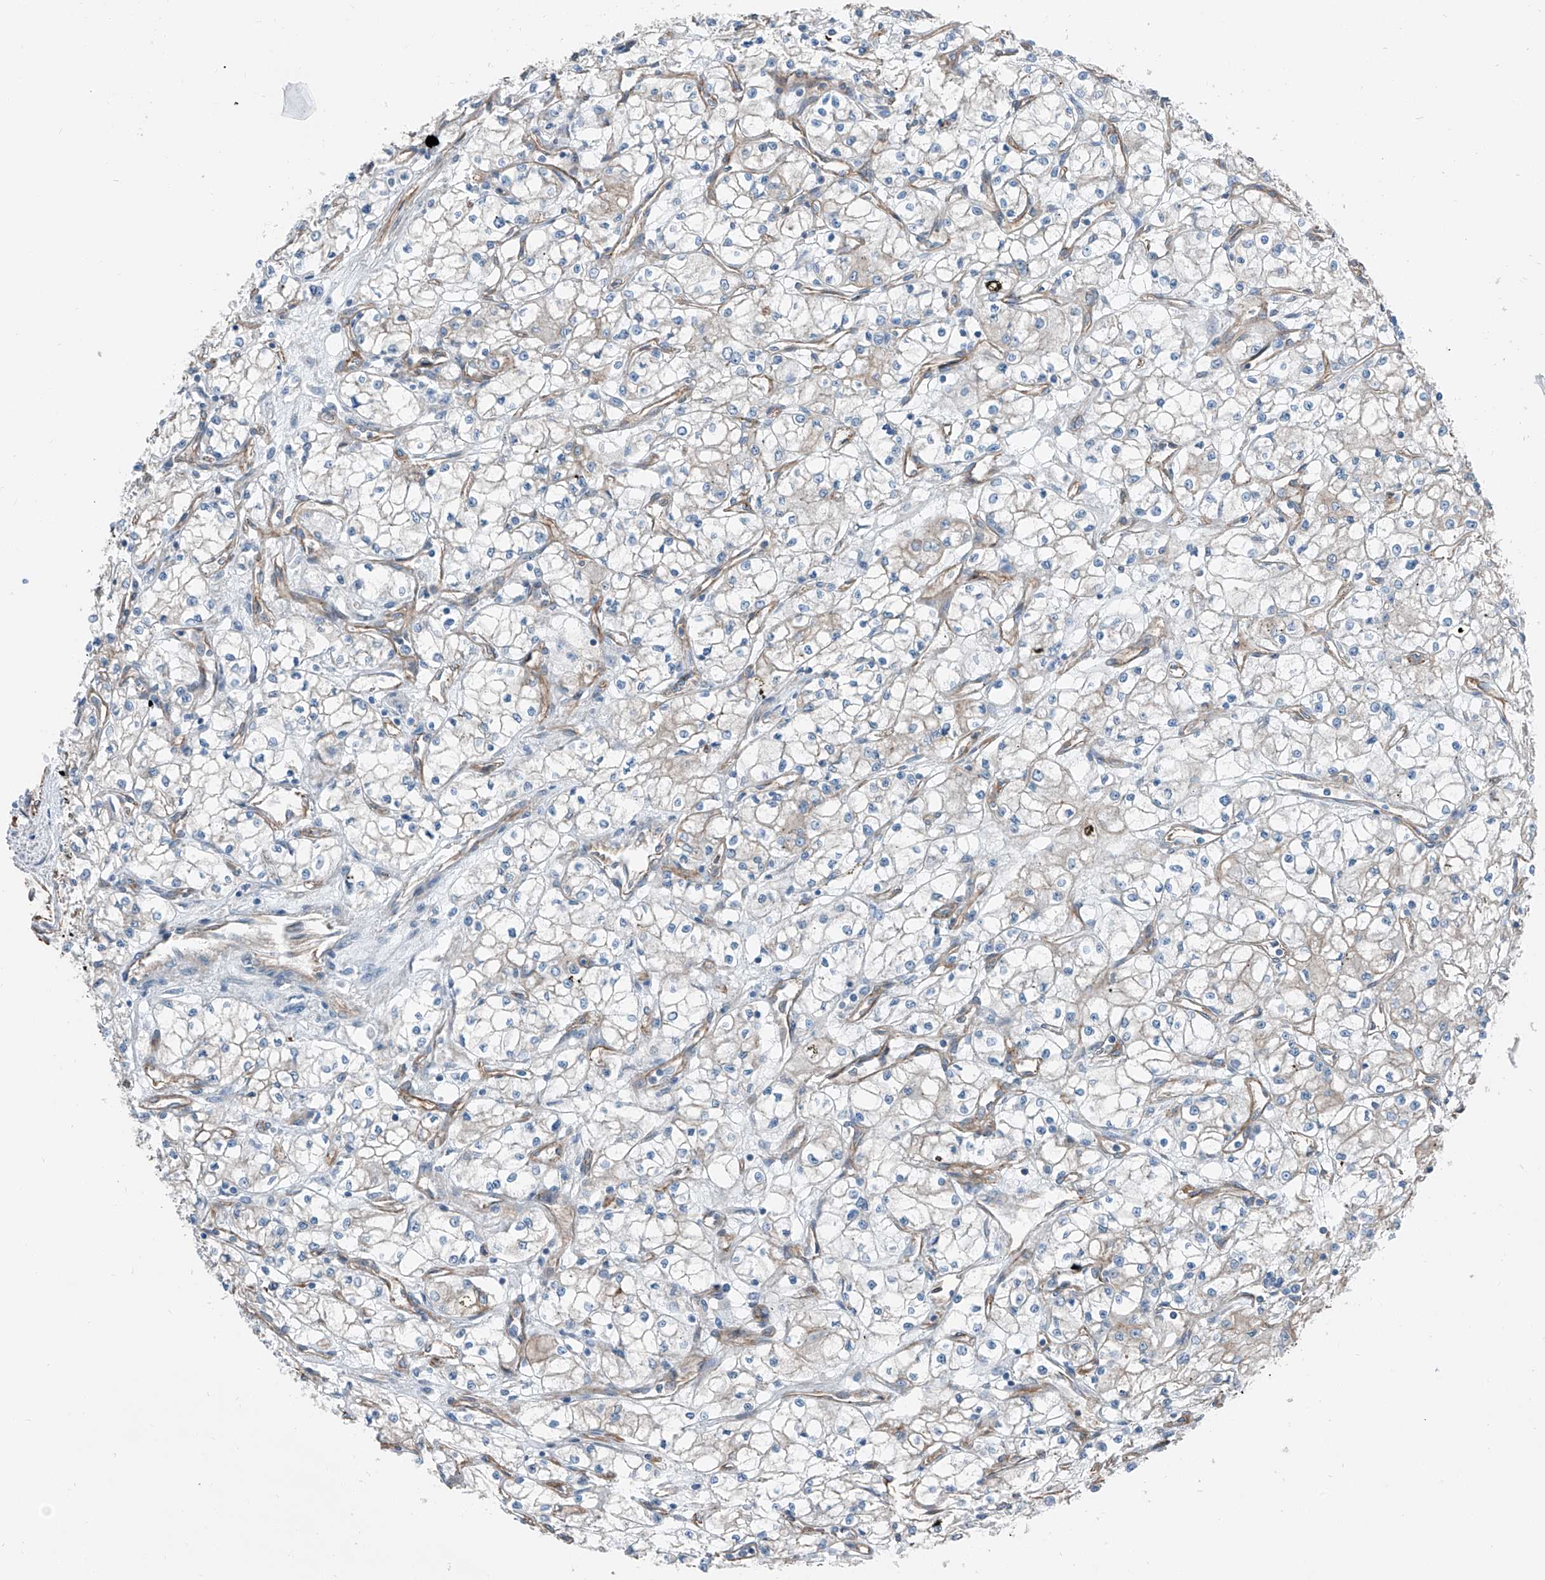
{"staining": {"intensity": "negative", "quantity": "none", "location": "none"}, "tissue": "renal cancer", "cell_type": "Tumor cells", "image_type": "cancer", "snomed": [{"axis": "morphology", "description": "Adenocarcinoma, NOS"}, {"axis": "topography", "description": "Kidney"}], "caption": "There is no significant staining in tumor cells of adenocarcinoma (renal).", "gene": "THEMIS2", "patient": {"sex": "male", "age": 59}}